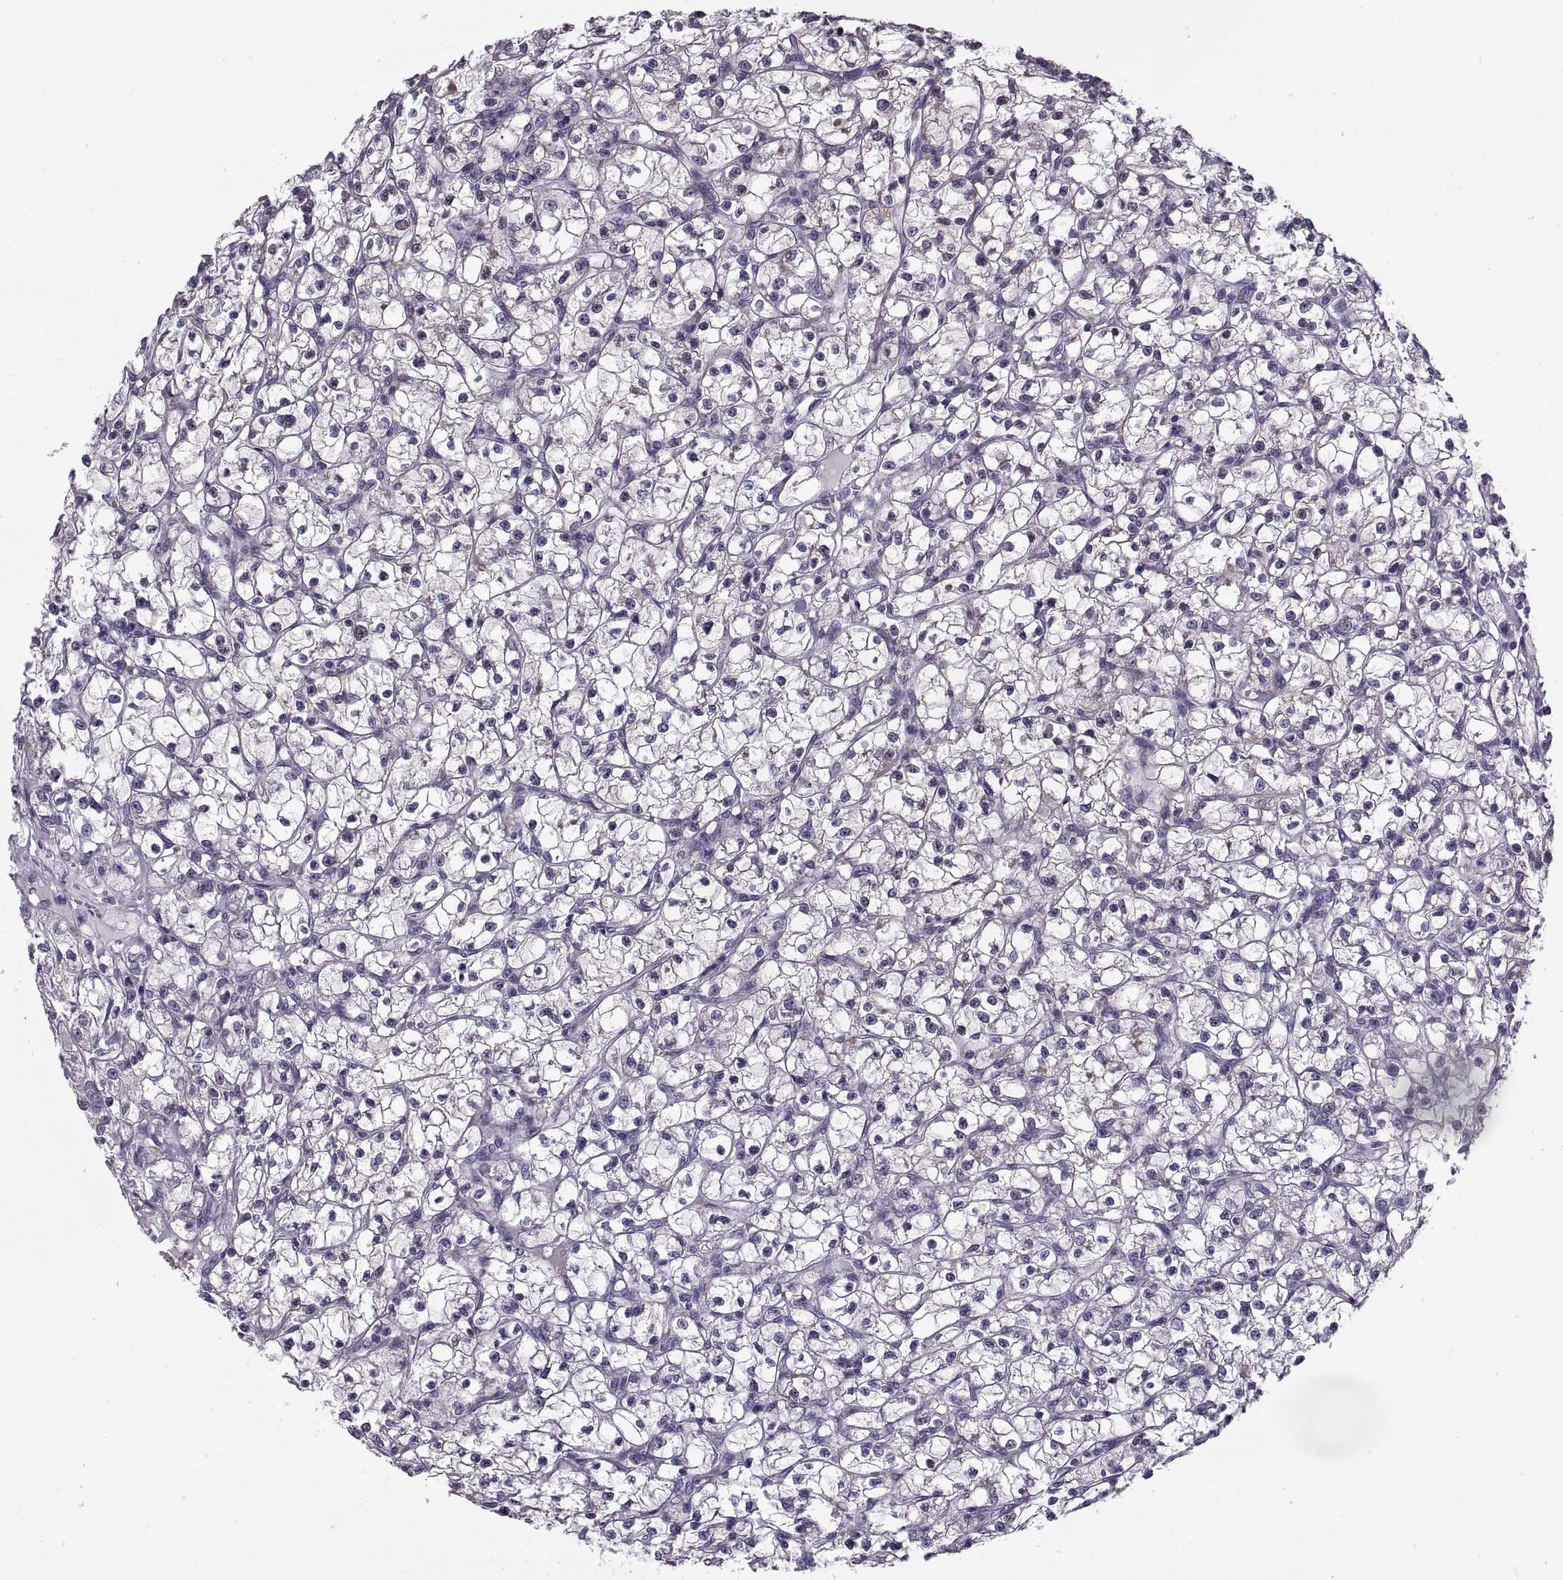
{"staining": {"intensity": "negative", "quantity": "none", "location": "none"}, "tissue": "renal cancer", "cell_type": "Tumor cells", "image_type": "cancer", "snomed": [{"axis": "morphology", "description": "Adenocarcinoma, NOS"}, {"axis": "topography", "description": "Kidney"}], "caption": "Tumor cells show no significant protein staining in renal cancer.", "gene": "MAGEB1", "patient": {"sex": "female", "age": 59}}